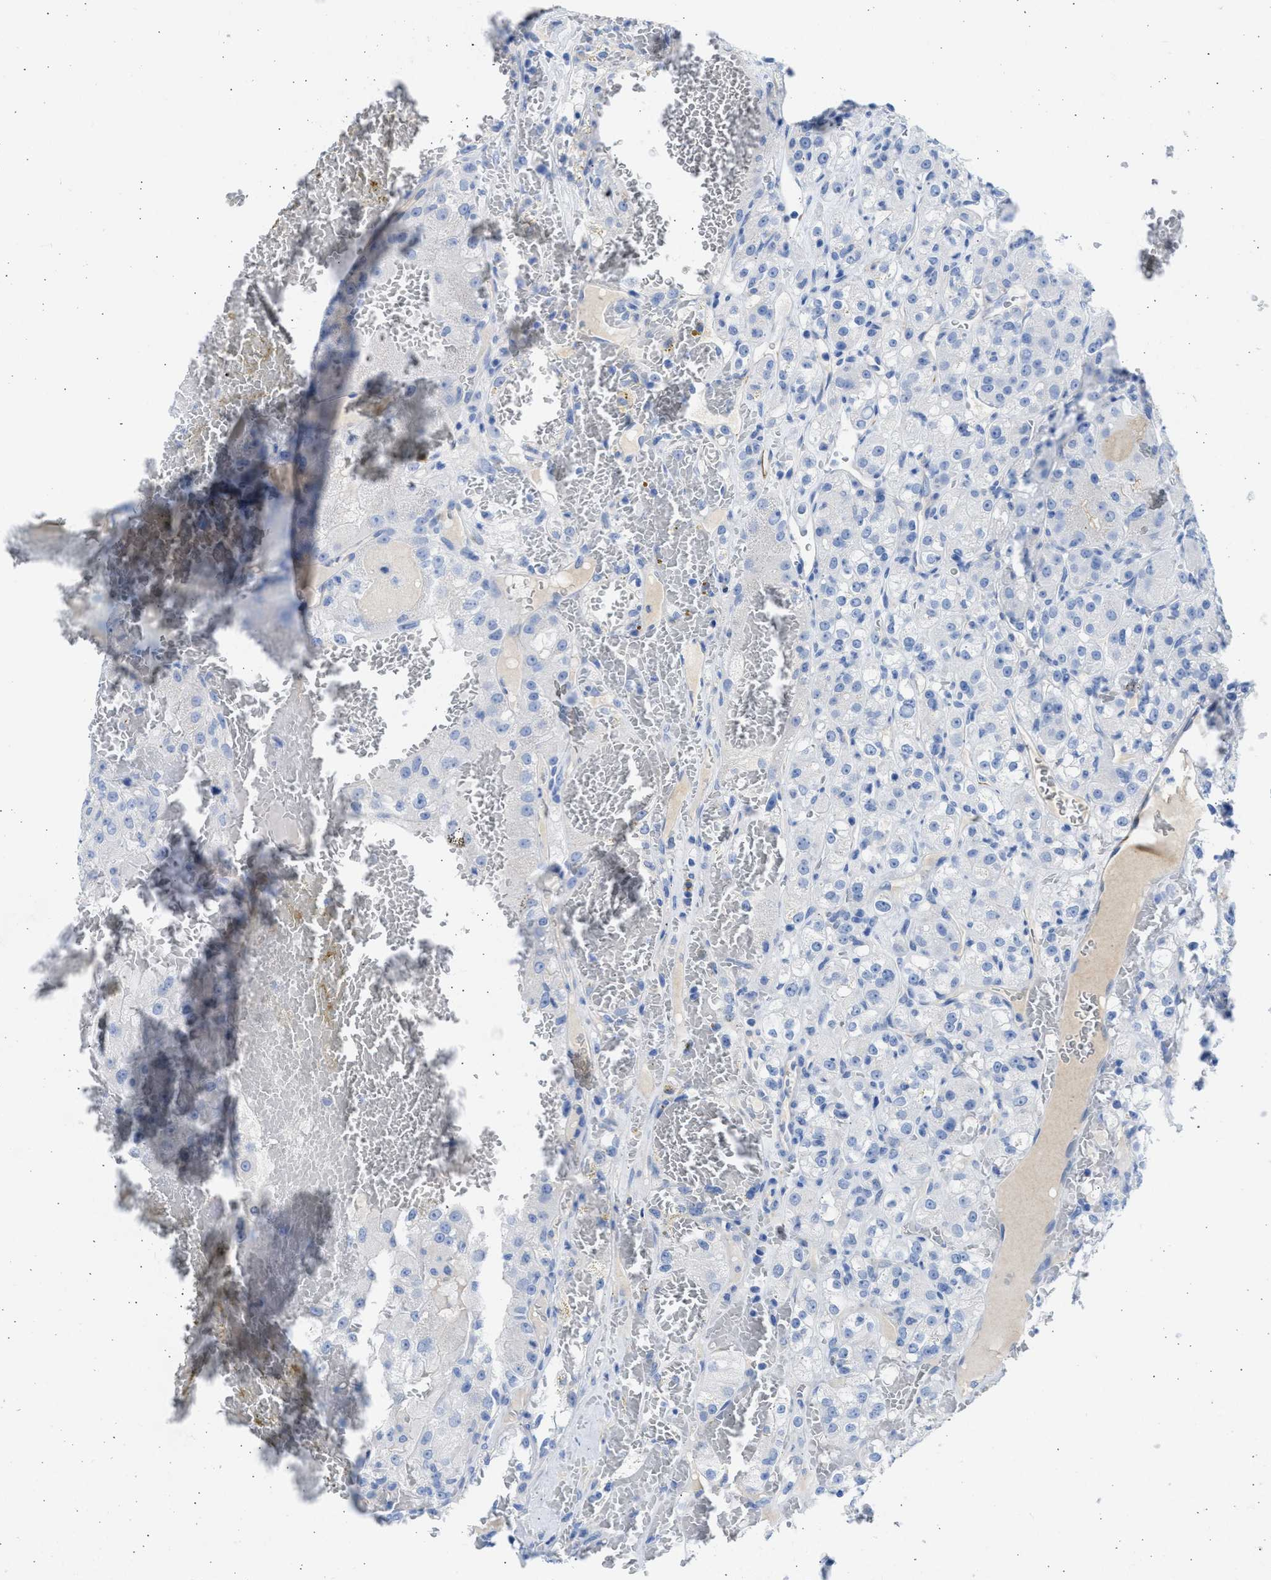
{"staining": {"intensity": "negative", "quantity": "none", "location": "none"}, "tissue": "renal cancer", "cell_type": "Tumor cells", "image_type": "cancer", "snomed": [{"axis": "morphology", "description": "Normal tissue, NOS"}, {"axis": "morphology", "description": "Adenocarcinoma, NOS"}, {"axis": "topography", "description": "Kidney"}], "caption": "Tumor cells are negative for protein expression in human adenocarcinoma (renal).", "gene": "SPATA3", "patient": {"sex": "male", "age": 61}}